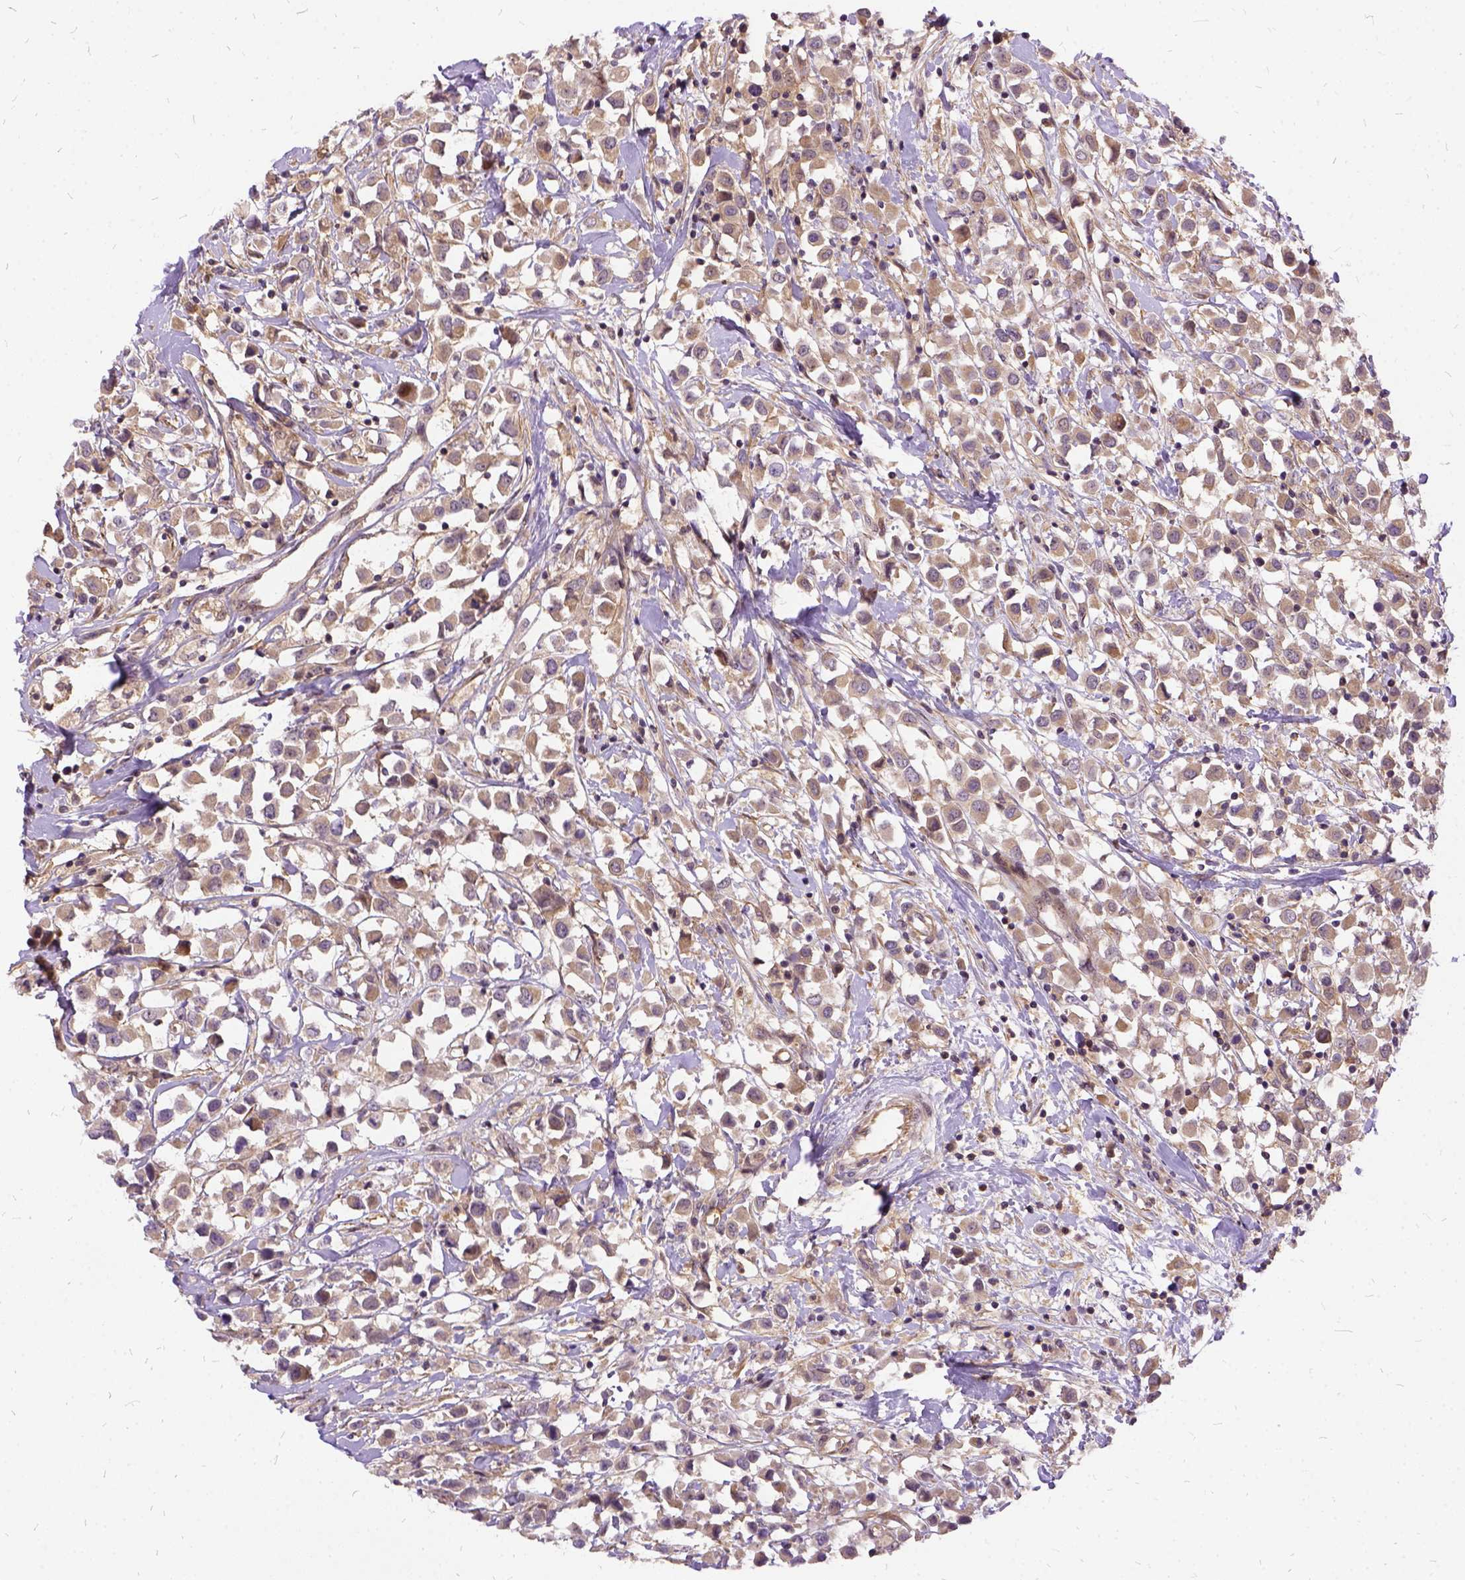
{"staining": {"intensity": "weak", "quantity": ">75%", "location": "cytoplasmic/membranous"}, "tissue": "breast cancer", "cell_type": "Tumor cells", "image_type": "cancer", "snomed": [{"axis": "morphology", "description": "Duct carcinoma"}, {"axis": "topography", "description": "Breast"}], "caption": "This photomicrograph shows IHC staining of human breast invasive ductal carcinoma, with low weak cytoplasmic/membranous positivity in about >75% of tumor cells.", "gene": "ILRUN", "patient": {"sex": "female", "age": 61}}